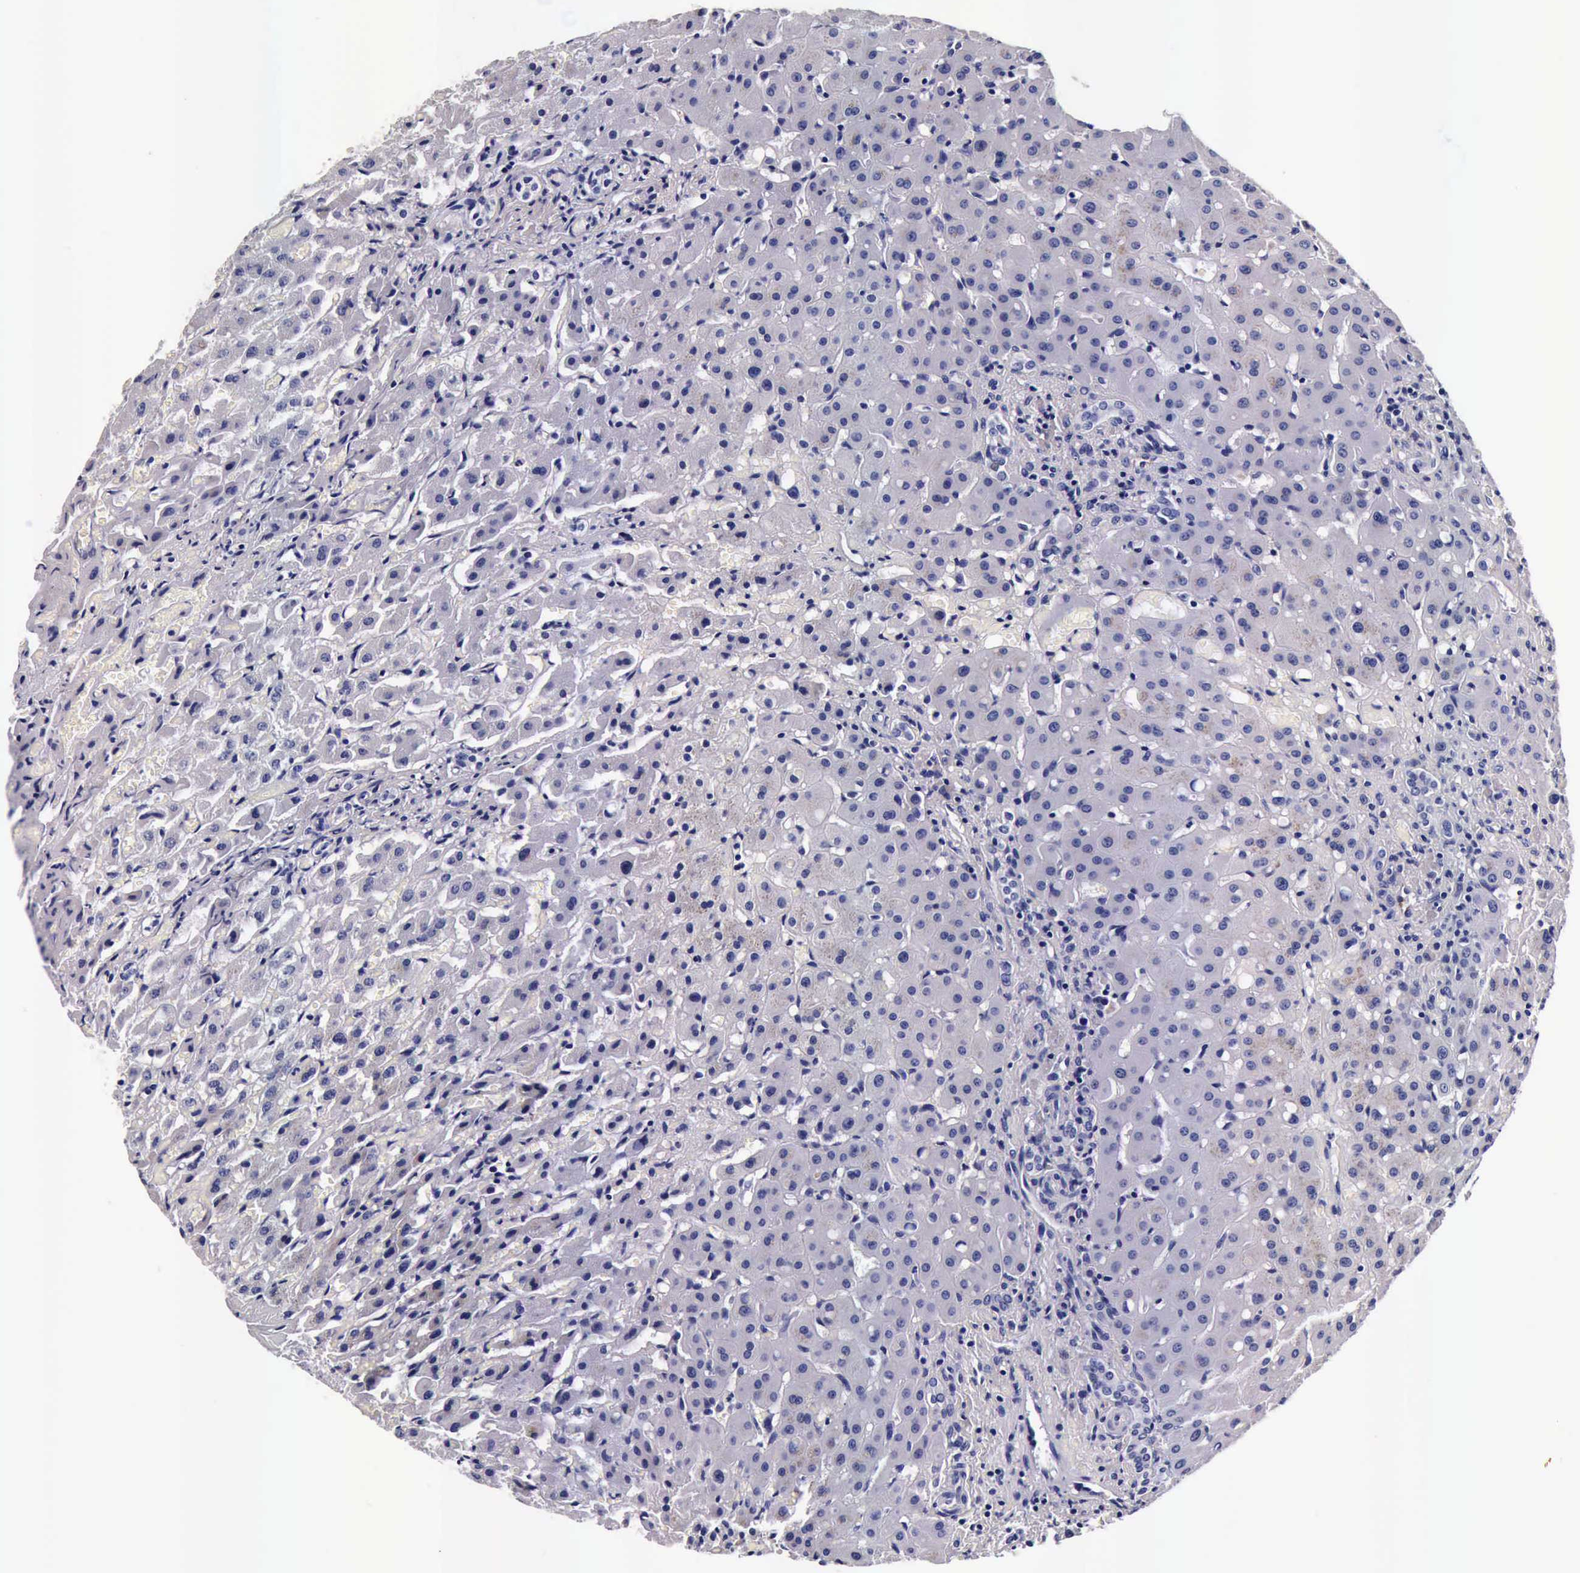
{"staining": {"intensity": "negative", "quantity": "none", "location": "none"}, "tissue": "liver", "cell_type": "Cholangiocytes", "image_type": "normal", "snomed": [{"axis": "morphology", "description": "Normal tissue, NOS"}, {"axis": "topography", "description": "Liver"}], "caption": "IHC image of unremarkable liver stained for a protein (brown), which exhibits no staining in cholangiocytes.", "gene": "IAPP", "patient": {"sex": "female", "age": 27}}